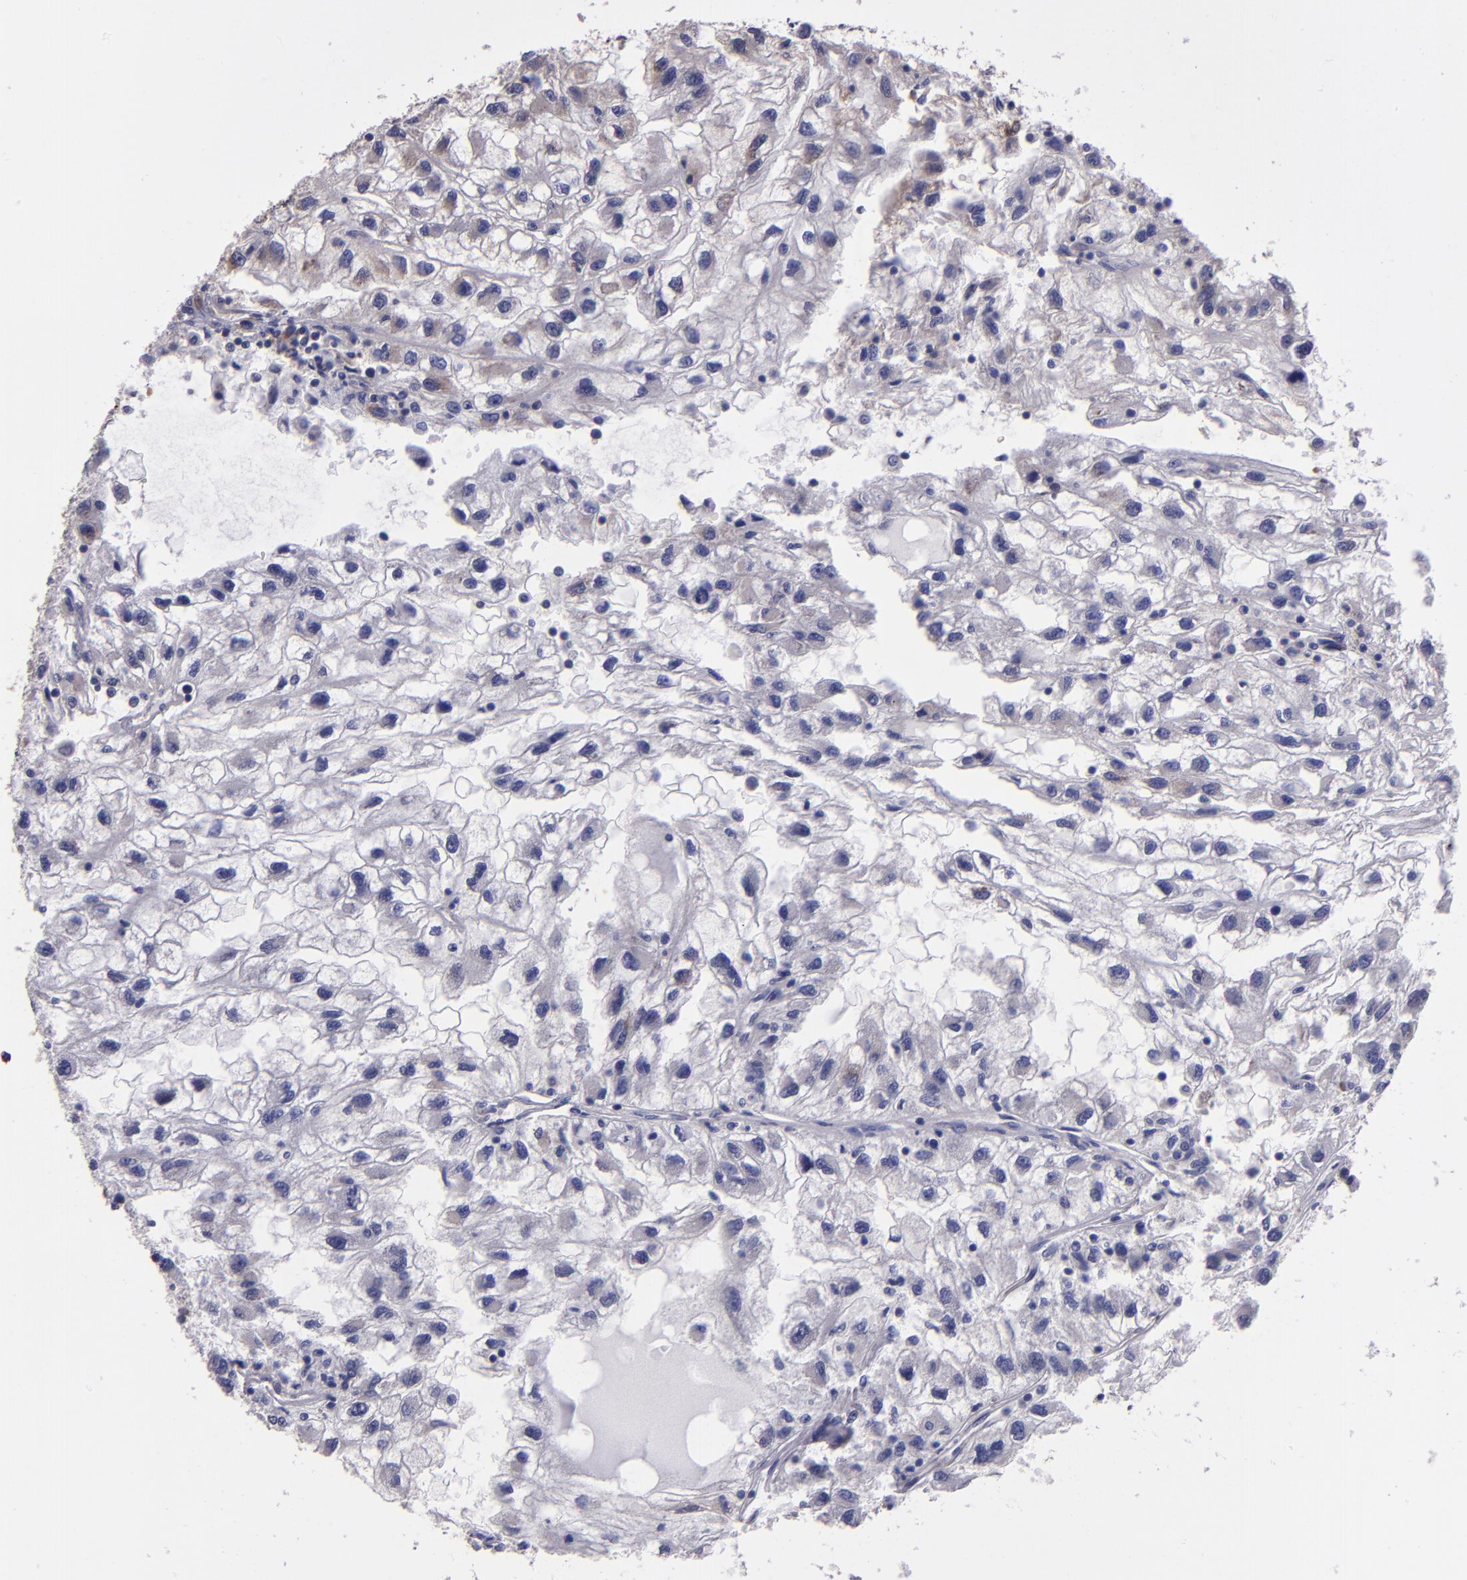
{"staining": {"intensity": "weak", "quantity": "<25%", "location": "cytoplasmic/membranous"}, "tissue": "renal cancer", "cell_type": "Tumor cells", "image_type": "cancer", "snomed": [{"axis": "morphology", "description": "Normal tissue, NOS"}, {"axis": "morphology", "description": "Adenocarcinoma, NOS"}, {"axis": "topography", "description": "Kidney"}], "caption": "Renal cancer stained for a protein using immunohistochemistry reveals no expression tumor cells.", "gene": "CARS1", "patient": {"sex": "male", "age": 71}}